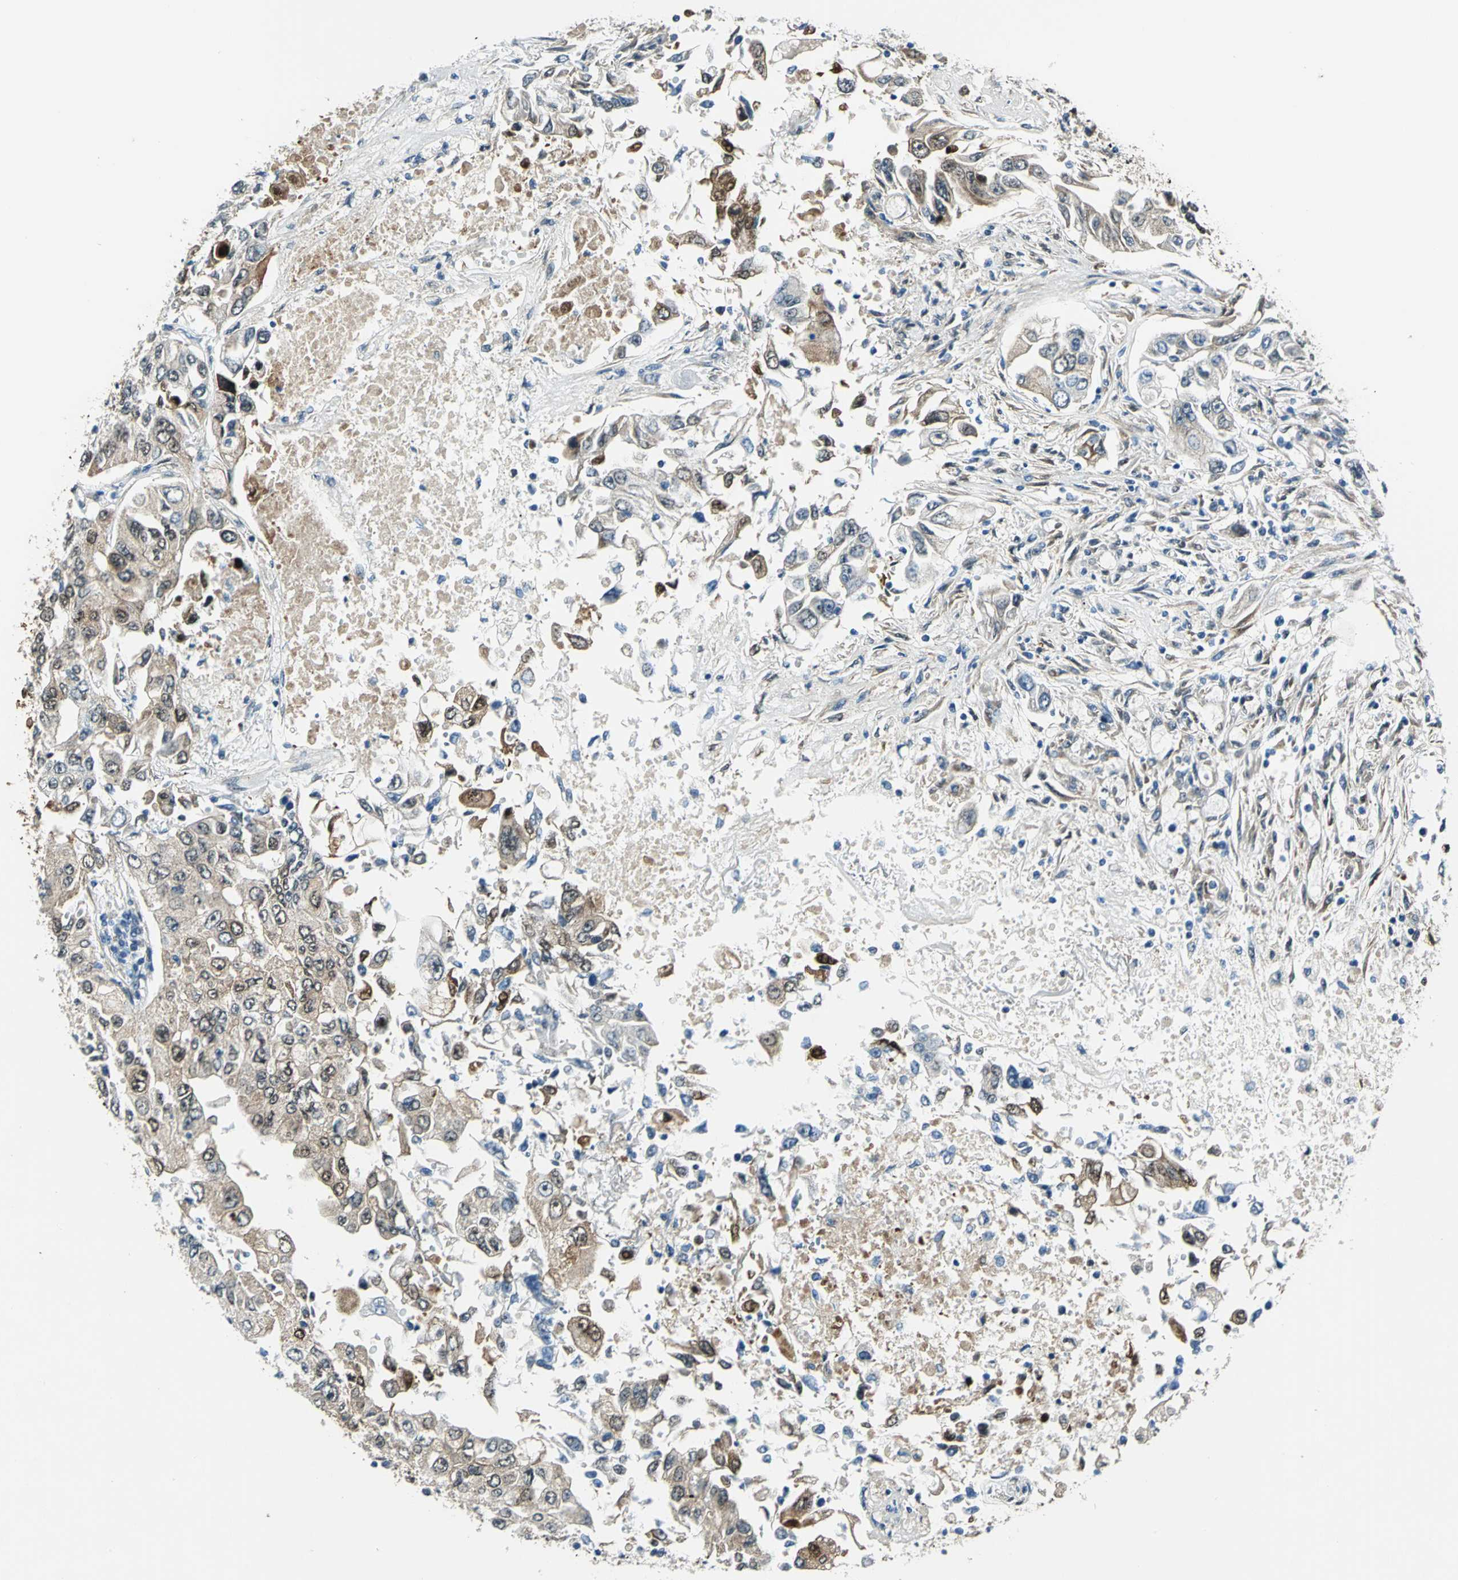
{"staining": {"intensity": "weak", "quantity": ">75%", "location": "cytoplasmic/membranous"}, "tissue": "lung cancer", "cell_type": "Tumor cells", "image_type": "cancer", "snomed": [{"axis": "morphology", "description": "Adenocarcinoma, NOS"}, {"axis": "topography", "description": "Lung"}], "caption": "This is an image of immunohistochemistry staining of lung adenocarcinoma, which shows weak staining in the cytoplasmic/membranous of tumor cells.", "gene": "HSPB1", "patient": {"sex": "male", "age": 84}}